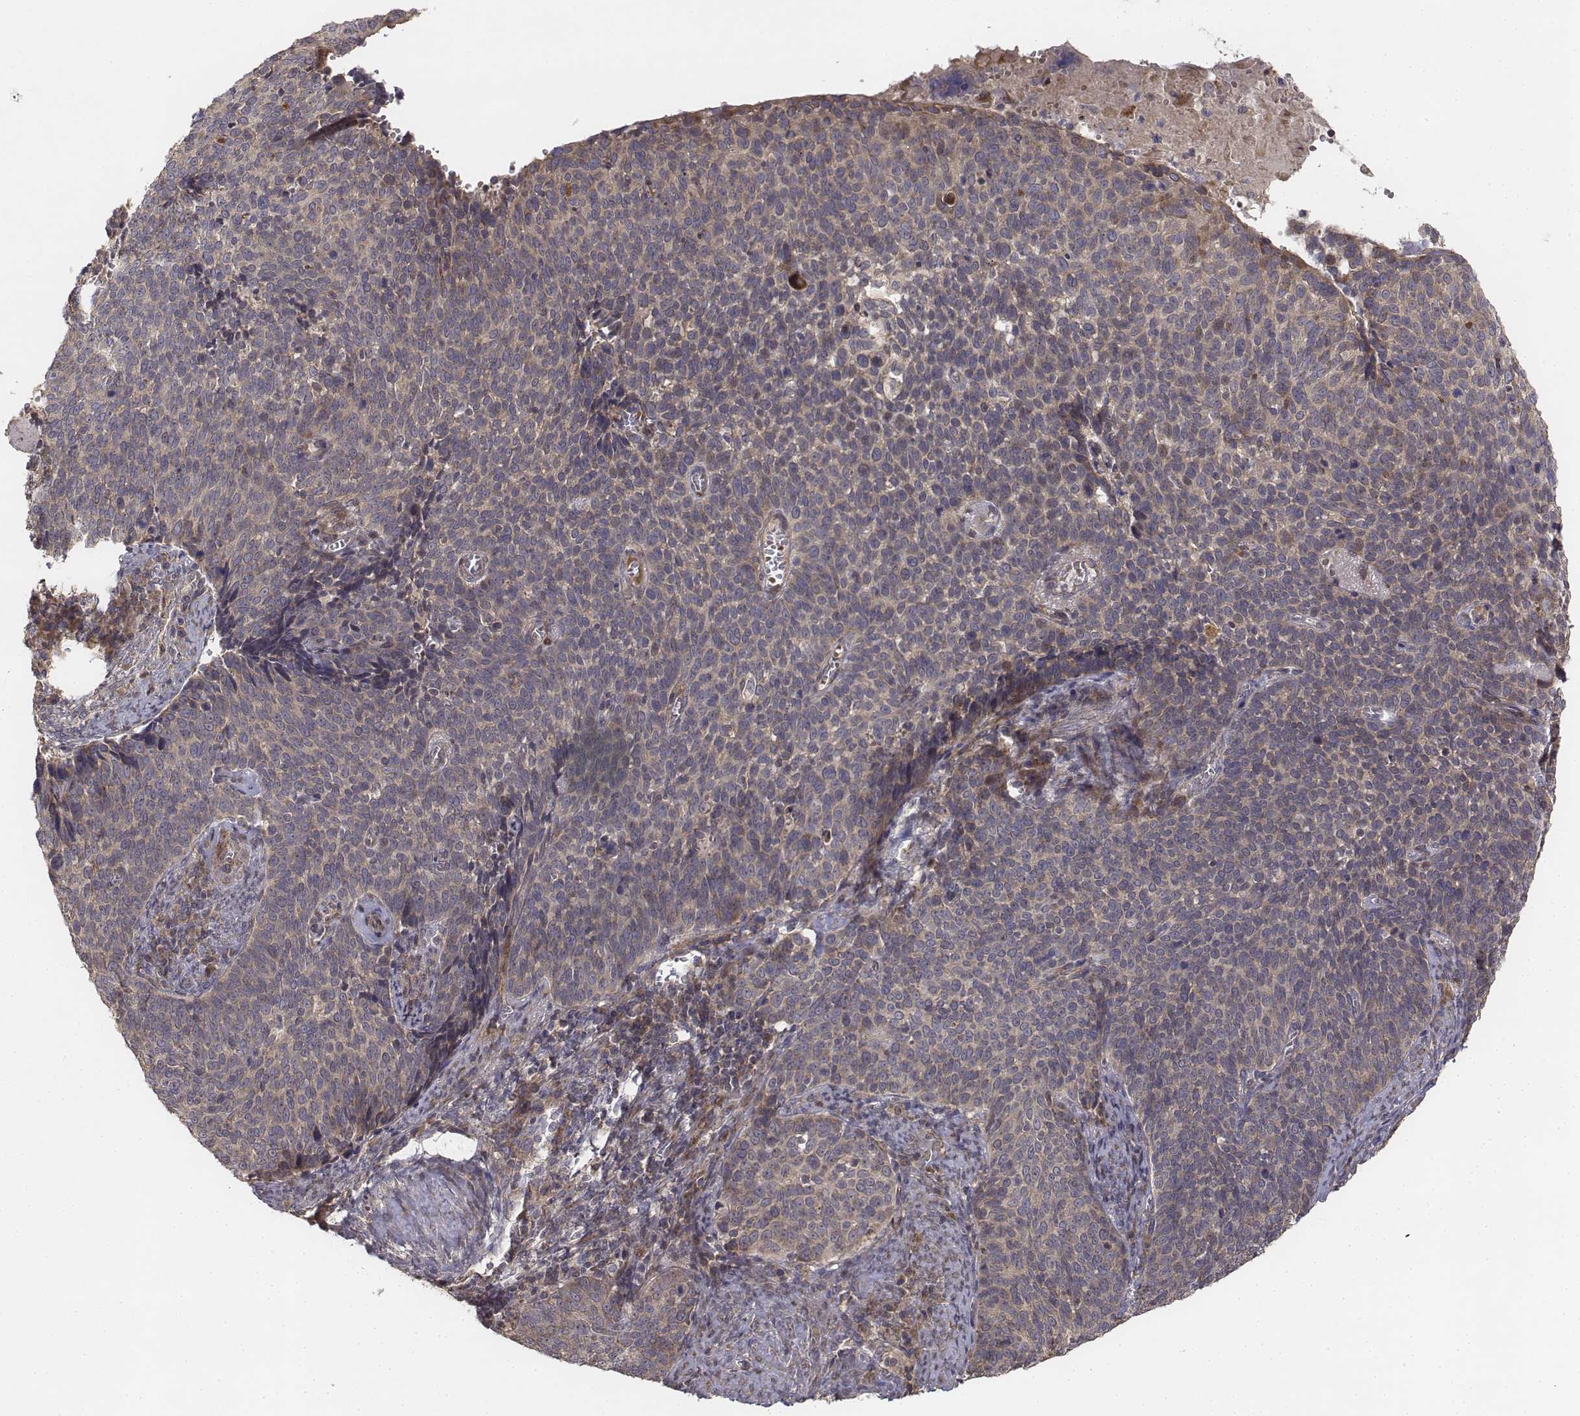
{"staining": {"intensity": "weak", "quantity": "<25%", "location": "cytoplasmic/membranous"}, "tissue": "cervical cancer", "cell_type": "Tumor cells", "image_type": "cancer", "snomed": [{"axis": "morphology", "description": "Normal tissue, NOS"}, {"axis": "morphology", "description": "Squamous cell carcinoma, NOS"}, {"axis": "topography", "description": "Cervix"}], "caption": "This is a micrograph of IHC staining of cervical cancer (squamous cell carcinoma), which shows no staining in tumor cells.", "gene": "FBXO21", "patient": {"sex": "female", "age": 39}}